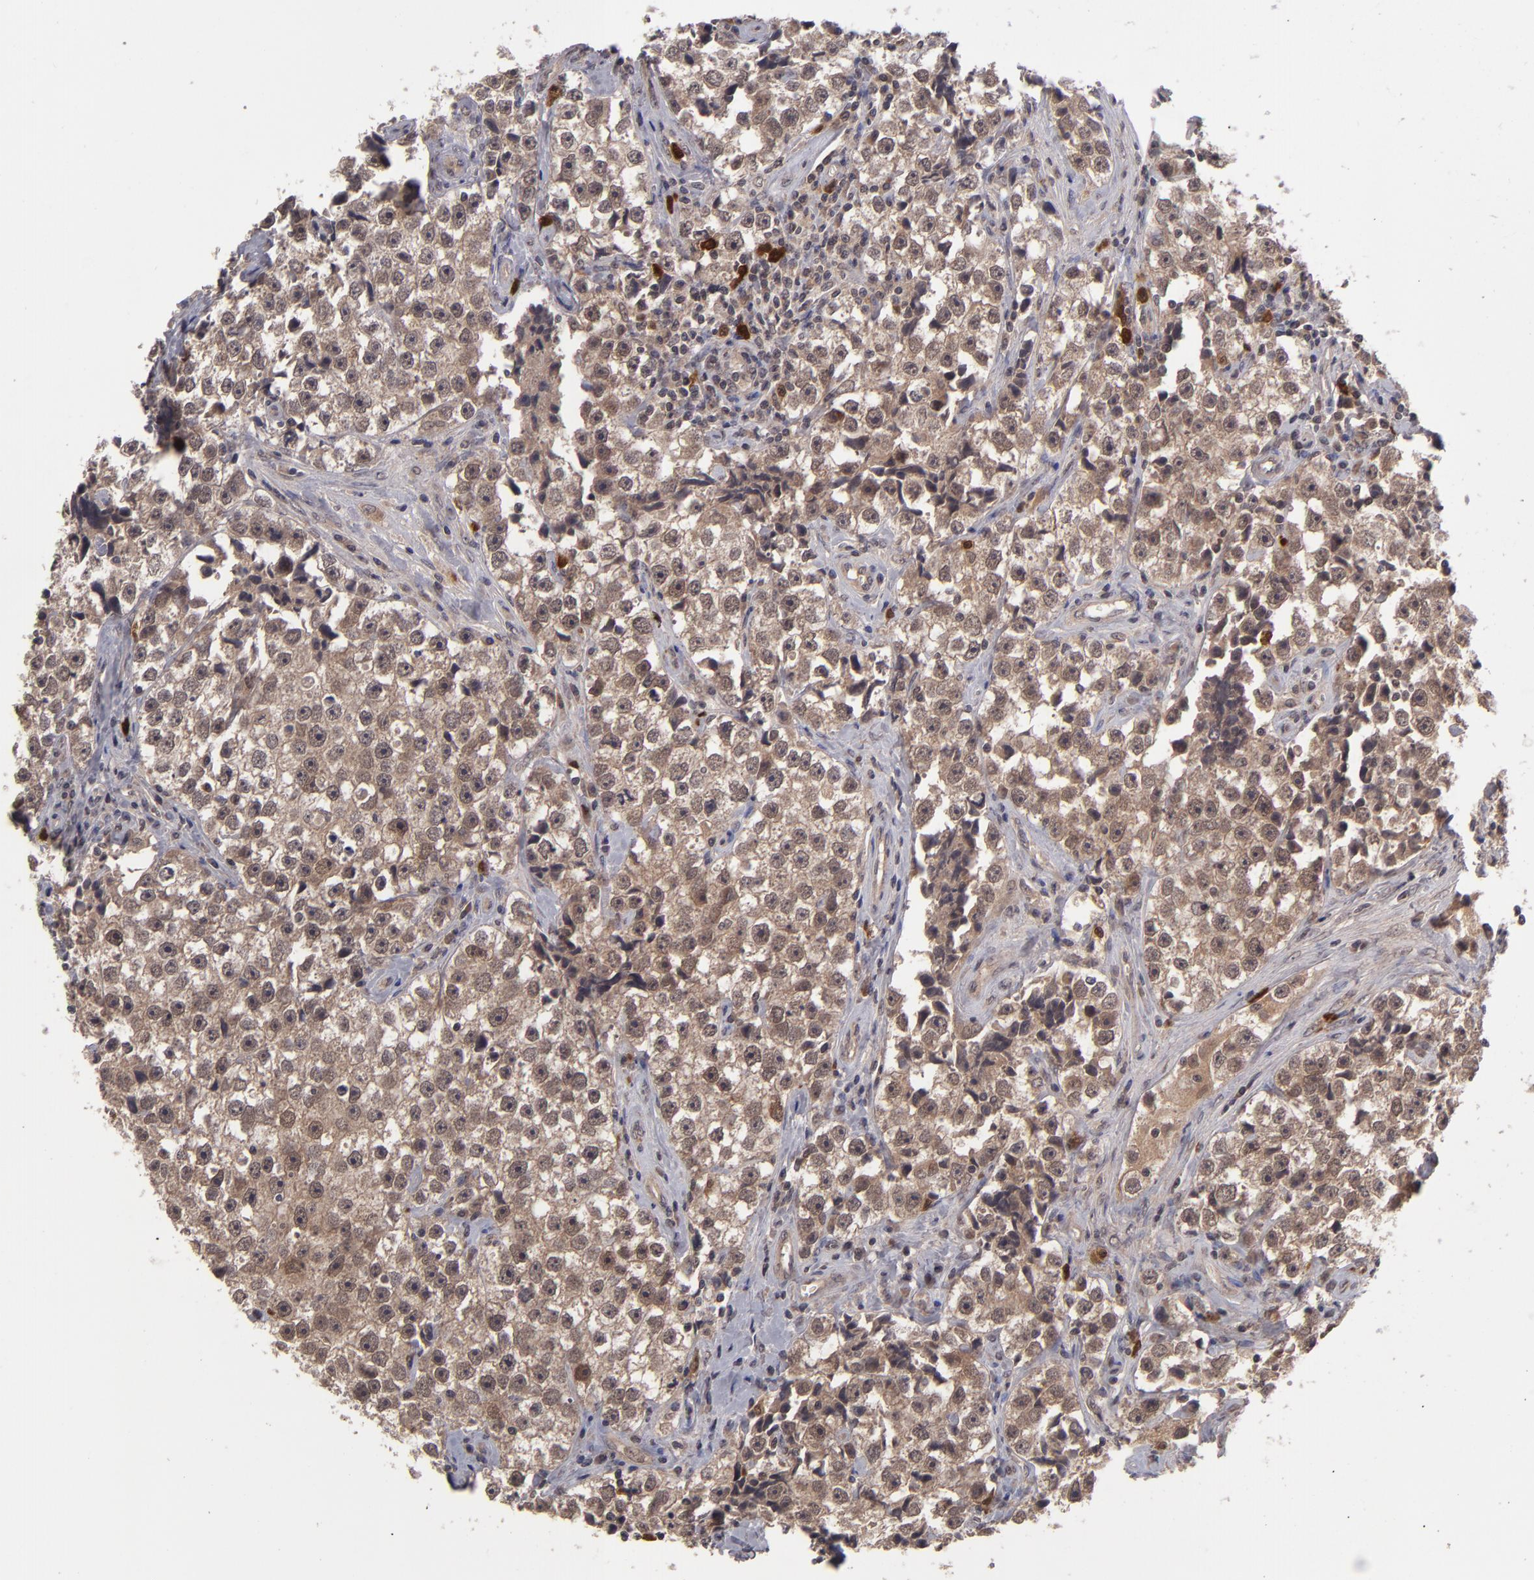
{"staining": {"intensity": "moderate", "quantity": ">75%", "location": "cytoplasmic/membranous,nuclear"}, "tissue": "testis cancer", "cell_type": "Tumor cells", "image_type": "cancer", "snomed": [{"axis": "morphology", "description": "Seminoma, NOS"}, {"axis": "topography", "description": "Testis"}], "caption": "Brown immunohistochemical staining in seminoma (testis) displays moderate cytoplasmic/membranous and nuclear staining in about >75% of tumor cells.", "gene": "TYMS", "patient": {"sex": "male", "age": 32}}